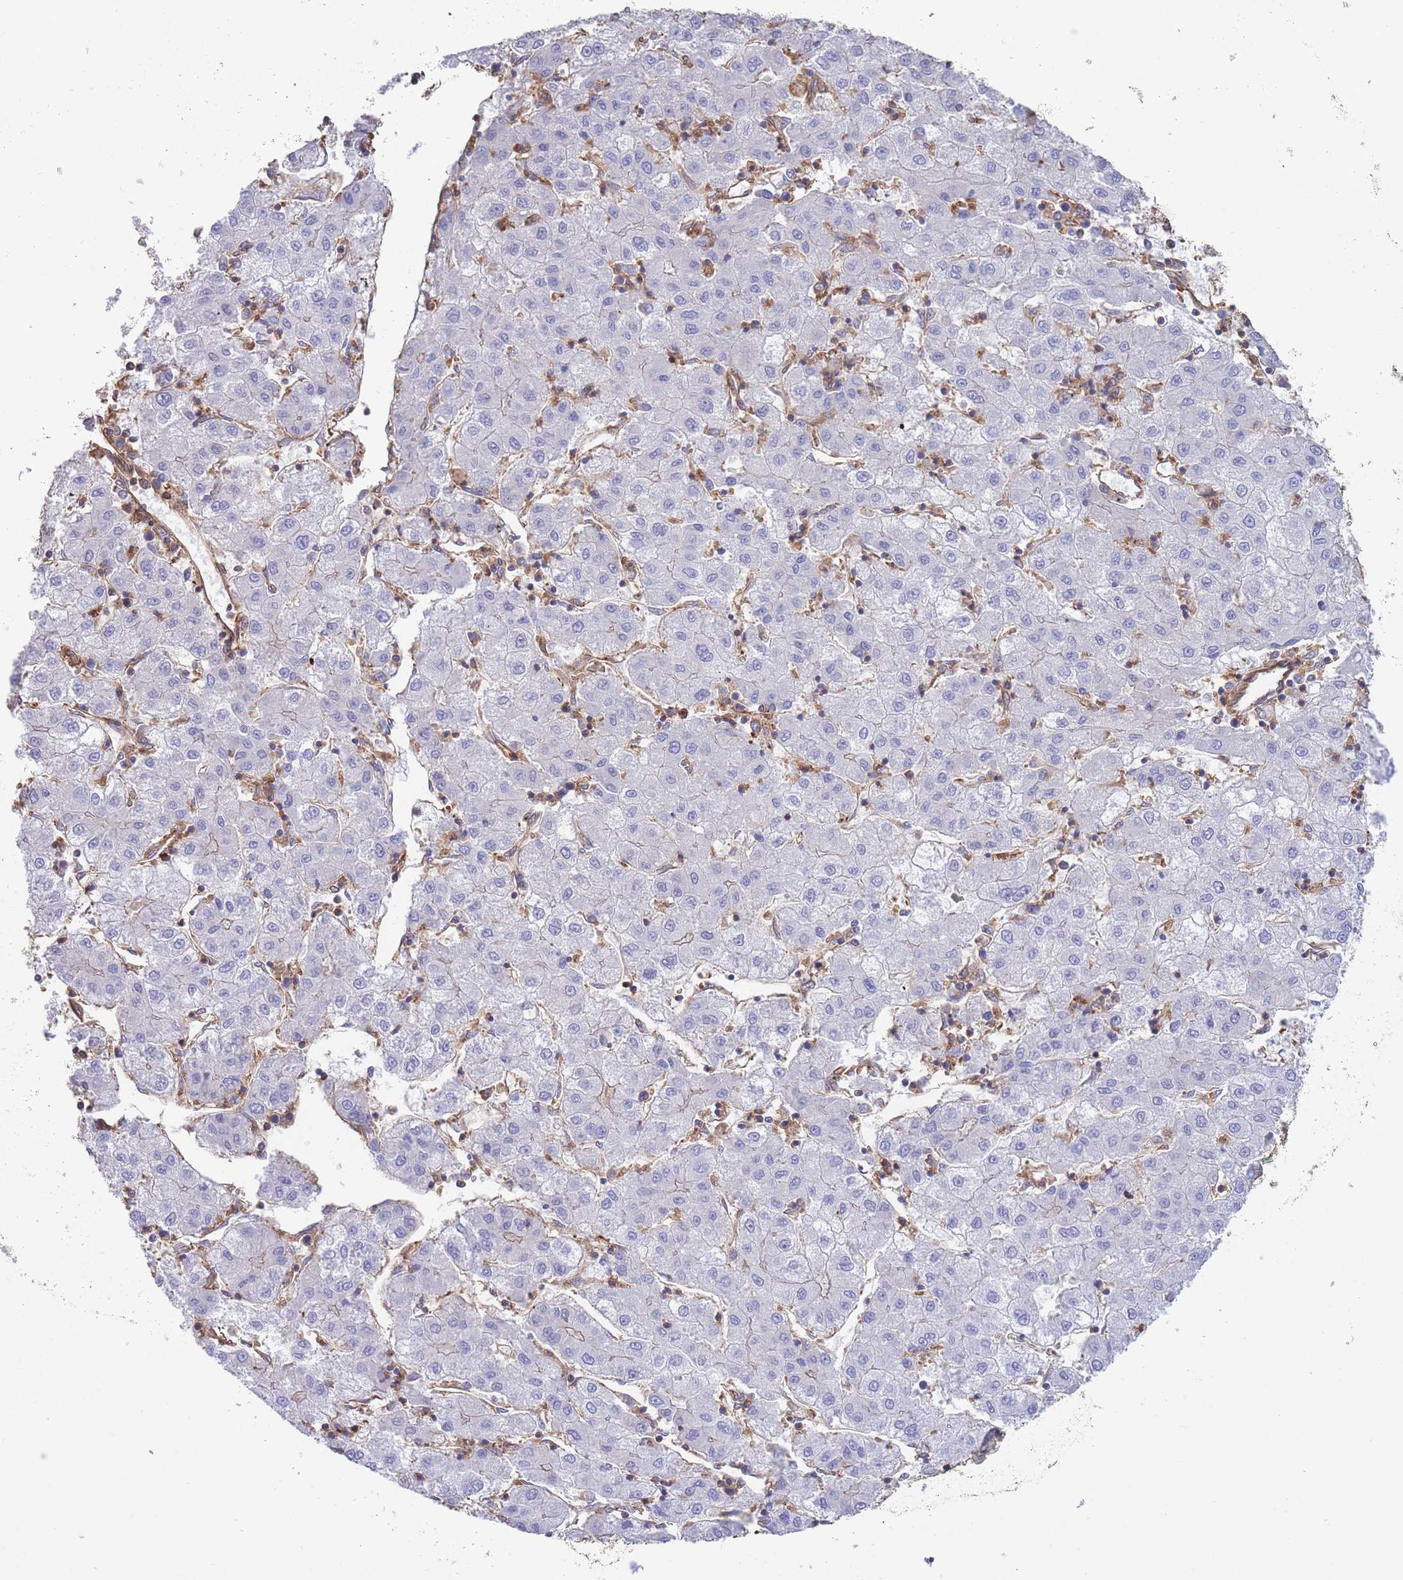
{"staining": {"intensity": "negative", "quantity": "none", "location": "none"}, "tissue": "liver cancer", "cell_type": "Tumor cells", "image_type": "cancer", "snomed": [{"axis": "morphology", "description": "Carcinoma, Hepatocellular, NOS"}, {"axis": "topography", "description": "Liver"}], "caption": "This is an IHC photomicrograph of human liver cancer (hepatocellular carcinoma). There is no staining in tumor cells.", "gene": "LRRN4CL", "patient": {"sex": "male", "age": 72}}